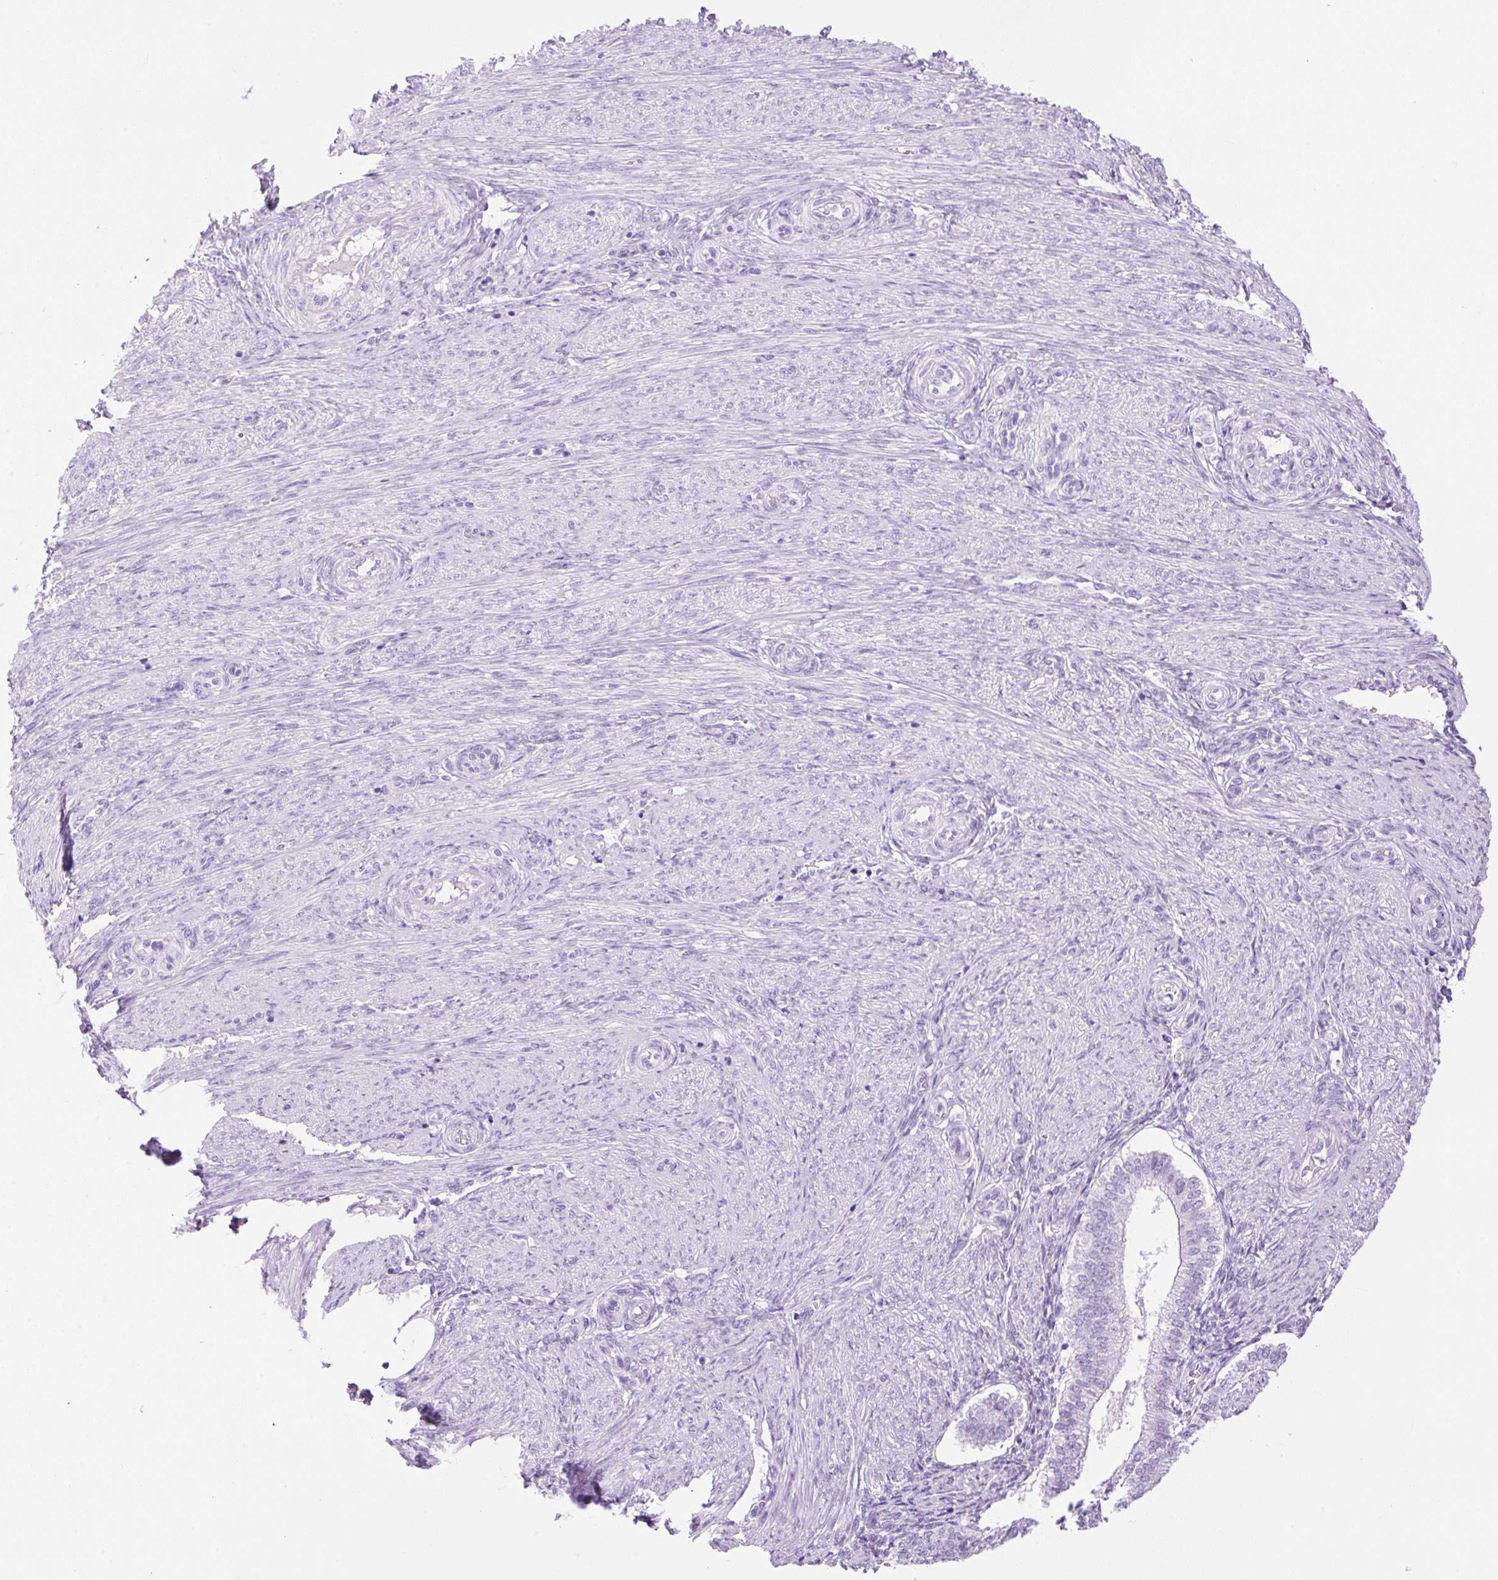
{"staining": {"intensity": "negative", "quantity": "none", "location": "none"}, "tissue": "endometrium", "cell_type": "Cells in endometrial stroma", "image_type": "normal", "snomed": [{"axis": "morphology", "description": "Normal tissue, NOS"}, {"axis": "topography", "description": "Endometrium"}], "caption": "The image shows no significant positivity in cells in endometrial stroma of endometrium. (Immunohistochemistry, brightfield microscopy, high magnification).", "gene": "SPRR4", "patient": {"sex": "female", "age": 25}}